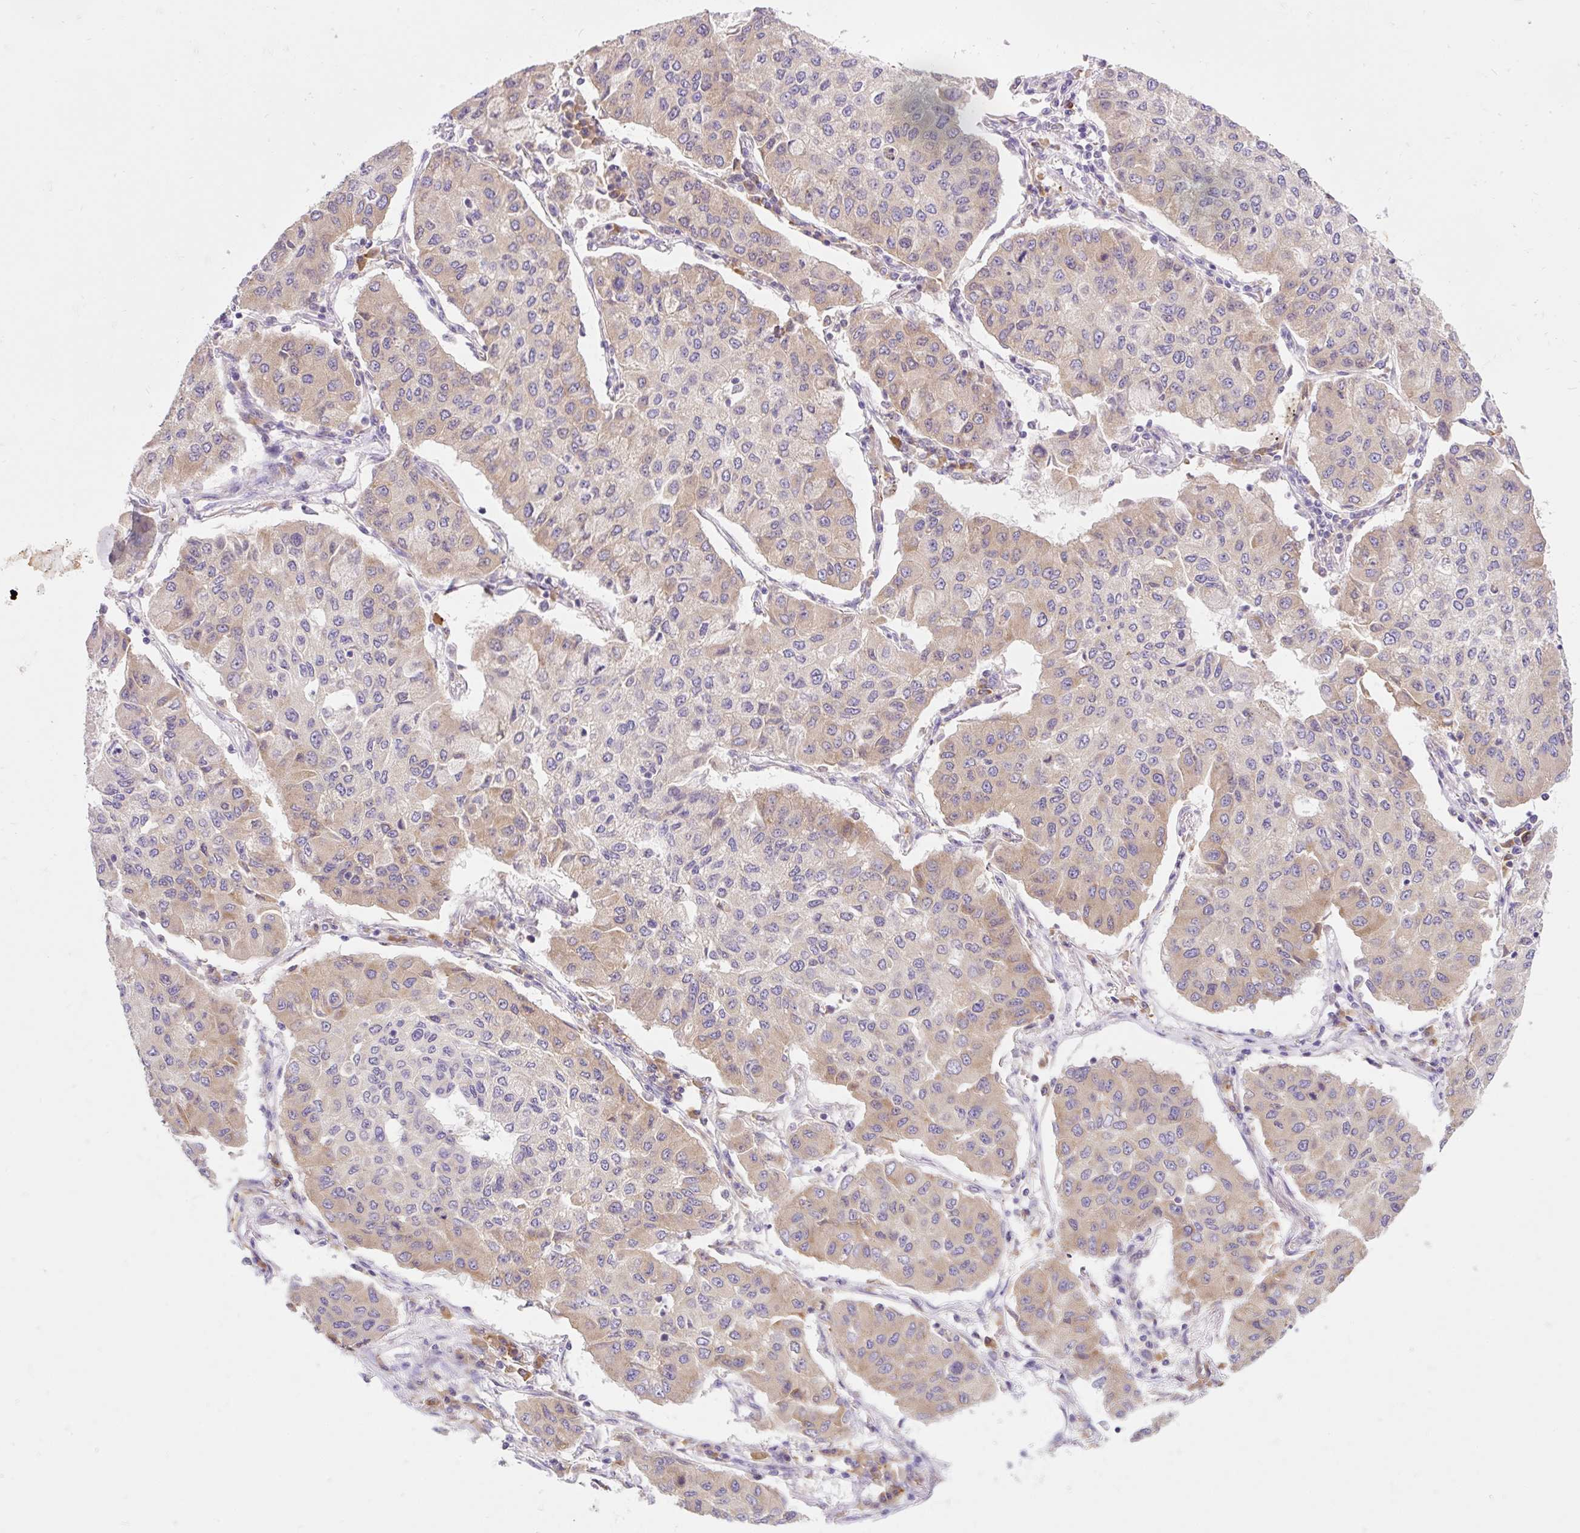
{"staining": {"intensity": "weak", "quantity": "25%-75%", "location": "cytoplasmic/membranous"}, "tissue": "lung cancer", "cell_type": "Tumor cells", "image_type": "cancer", "snomed": [{"axis": "morphology", "description": "Squamous cell carcinoma, NOS"}, {"axis": "topography", "description": "Lung"}], "caption": "DAB immunohistochemical staining of human lung cancer (squamous cell carcinoma) shows weak cytoplasmic/membranous protein expression in about 25%-75% of tumor cells.", "gene": "SEC63", "patient": {"sex": "male", "age": 74}}